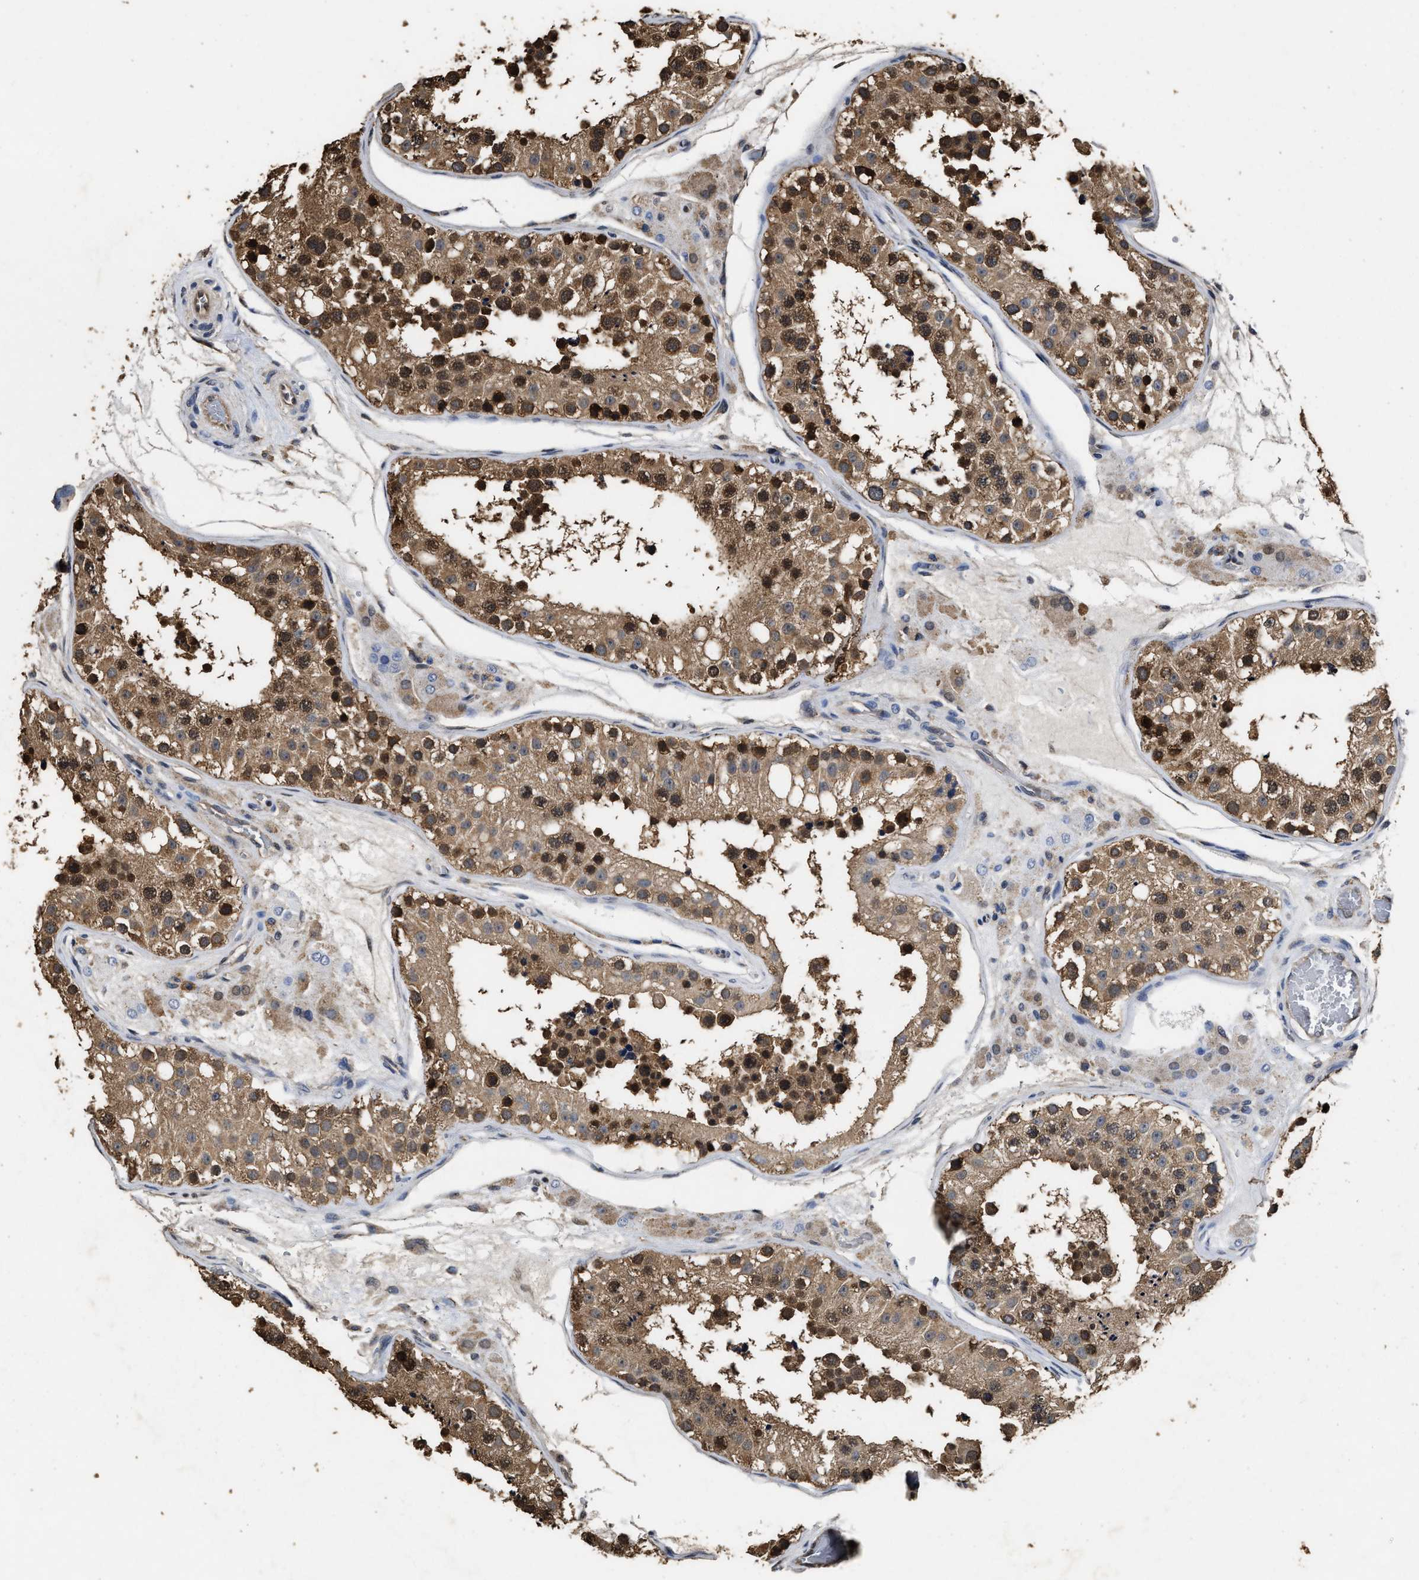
{"staining": {"intensity": "strong", "quantity": ">75%", "location": "cytoplasmic/membranous,nuclear"}, "tissue": "testis", "cell_type": "Cells in seminiferous ducts", "image_type": "normal", "snomed": [{"axis": "morphology", "description": "Normal tissue, NOS"}, {"axis": "topography", "description": "Testis"}], "caption": "An immunohistochemistry (IHC) photomicrograph of normal tissue is shown. Protein staining in brown labels strong cytoplasmic/membranous,nuclear positivity in testis within cells in seminiferous ducts.", "gene": "YWHAE", "patient": {"sex": "male", "age": 26}}